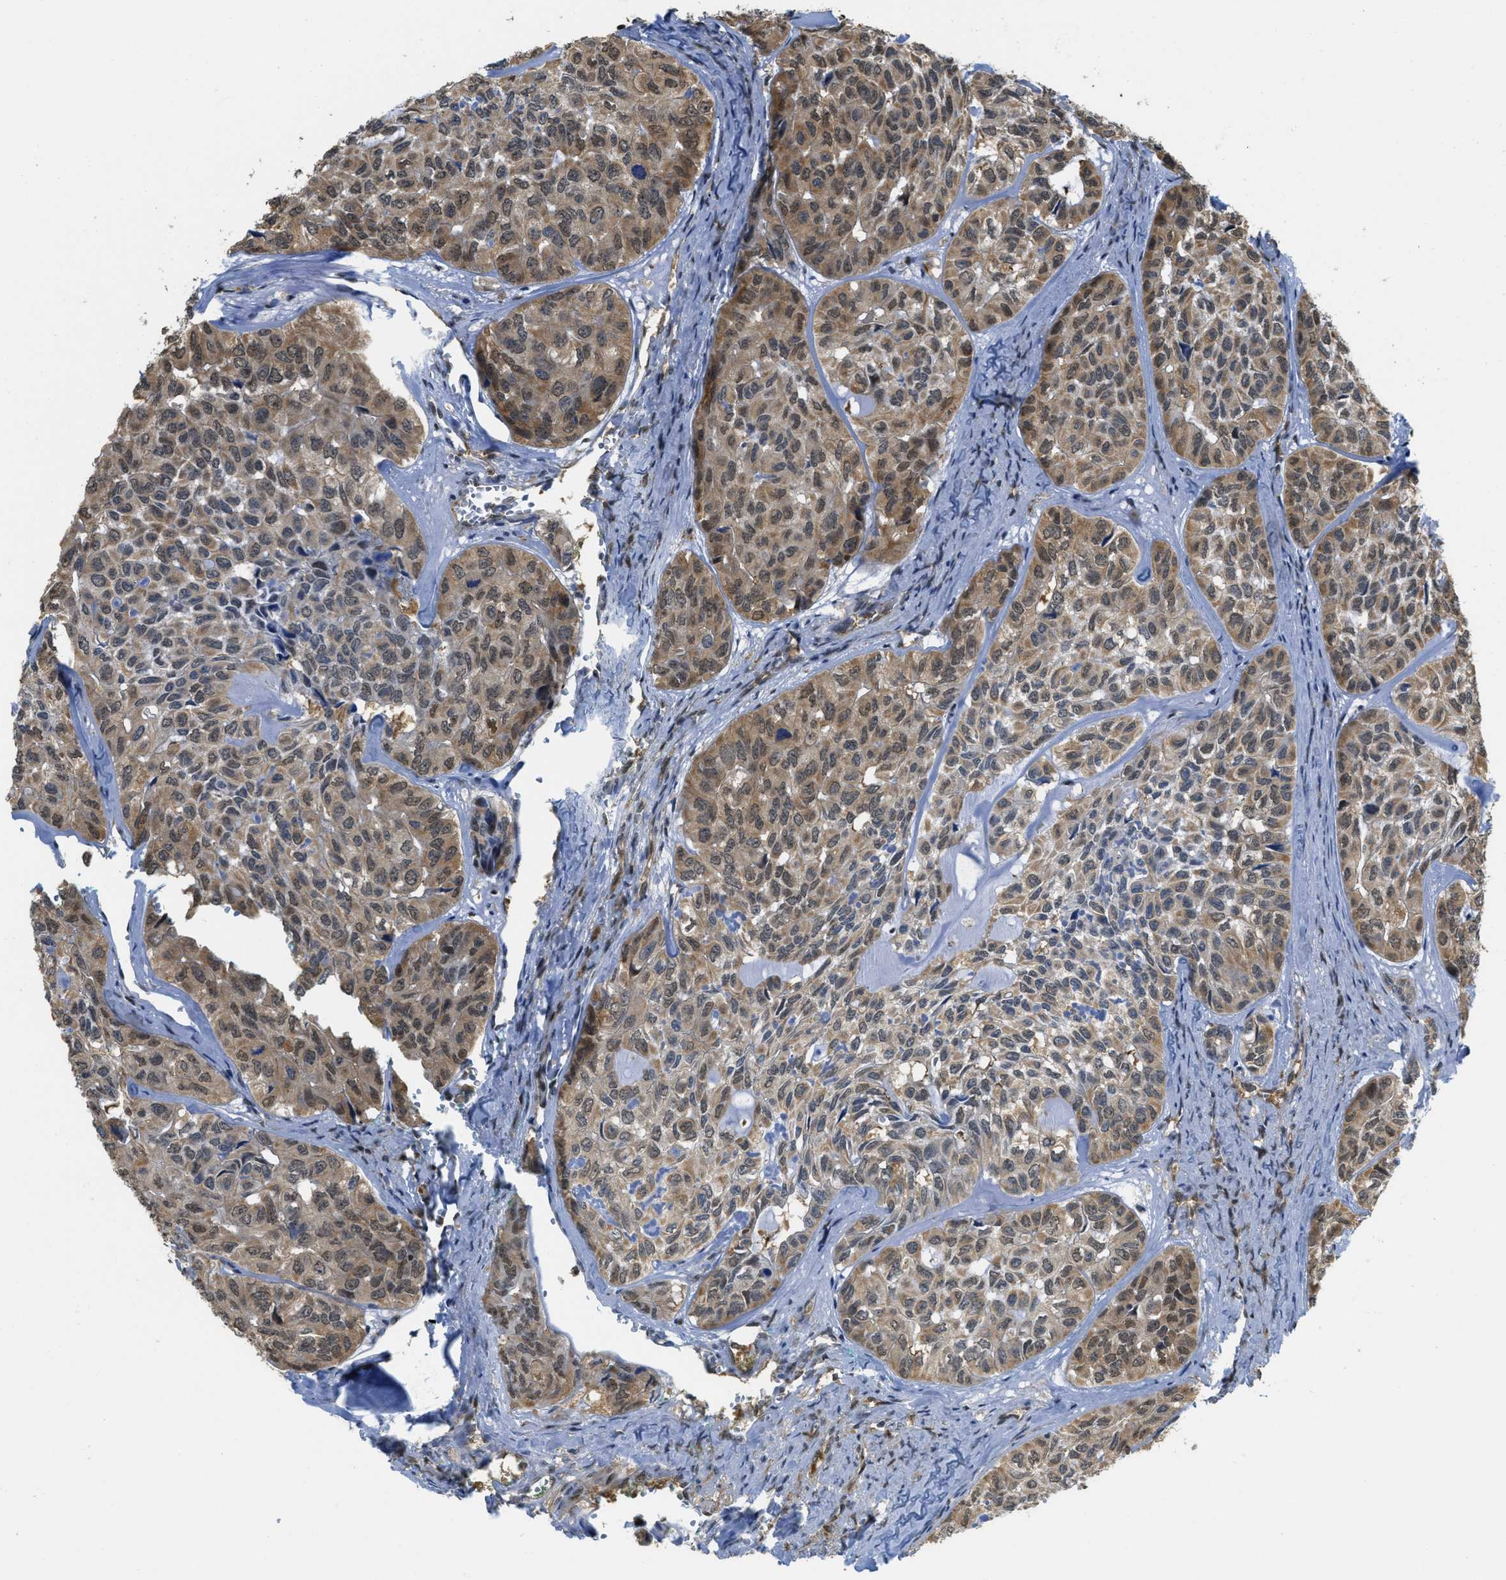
{"staining": {"intensity": "moderate", "quantity": ">75%", "location": "cytoplasmic/membranous,nuclear"}, "tissue": "head and neck cancer", "cell_type": "Tumor cells", "image_type": "cancer", "snomed": [{"axis": "morphology", "description": "Adenocarcinoma, NOS"}, {"axis": "topography", "description": "Salivary gland, NOS"}, {"axis": "topography", "description": "Head-Neck"}], "caption": "Immunohistochemical staining of head and neck adenocarcinoma exhibits medium levels of moderate cytoplasmic/membranous and nuclear protein expression in about >75% of tumor cells.", "gene": "PSMC5", "patient": {"sex": "female", "age": 76}}